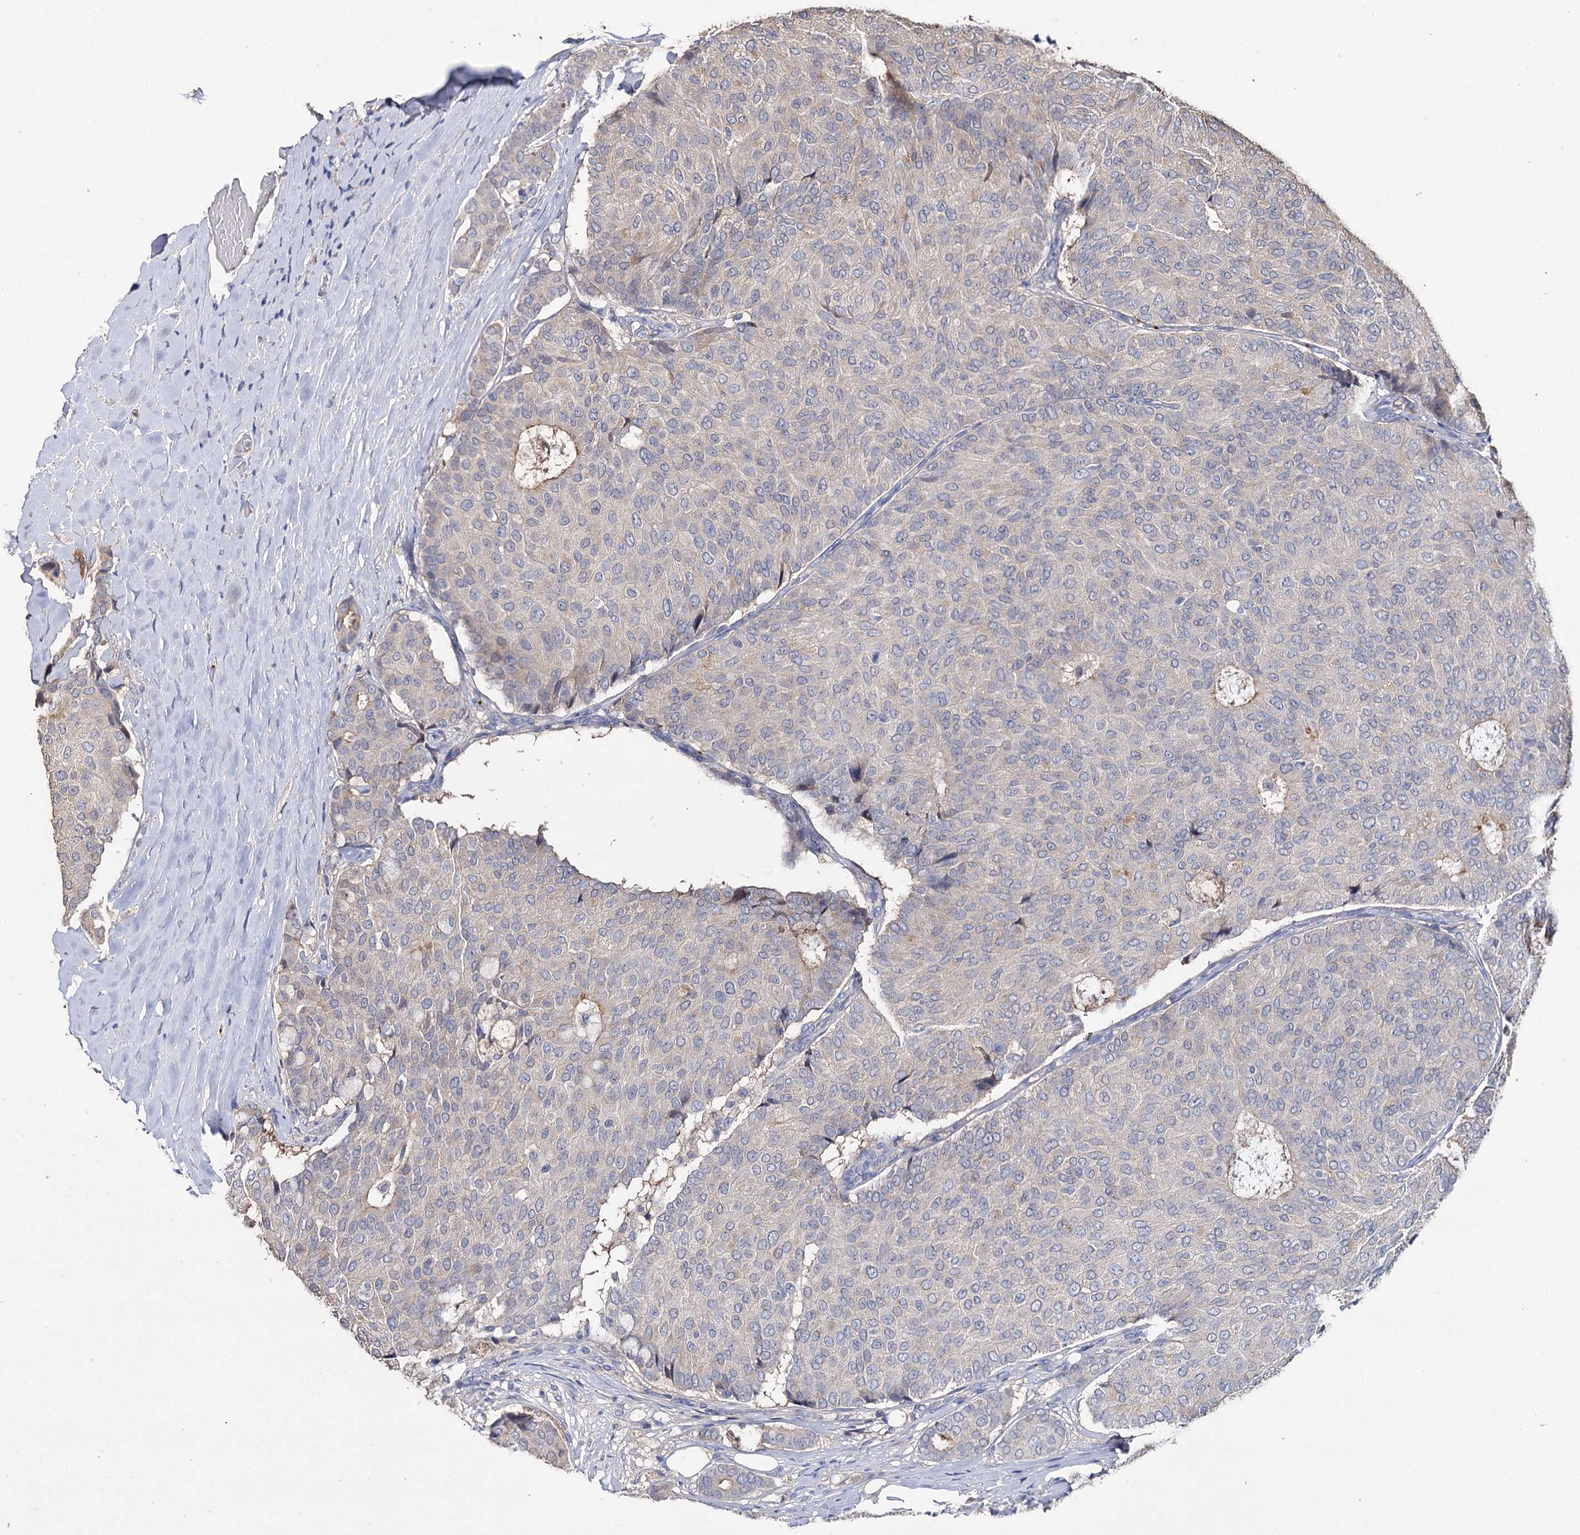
{"staining": {"intensity": "negative", "quantity": "none", "location": "none"}, "tissue": "breast cancer", "cell_type": "Tumor cells", "image_type": "cancer", "snomed": [{"axis": "morphology", "description": "Duct carcinoma"}, {"axis": "topography", "description": "Breast"}], "caption": "Tumor cells show no significant staining in breast invasive ductal carcinoma.", "gene": "DNAH6", "patient": {"sex": "female", "age": 75}}